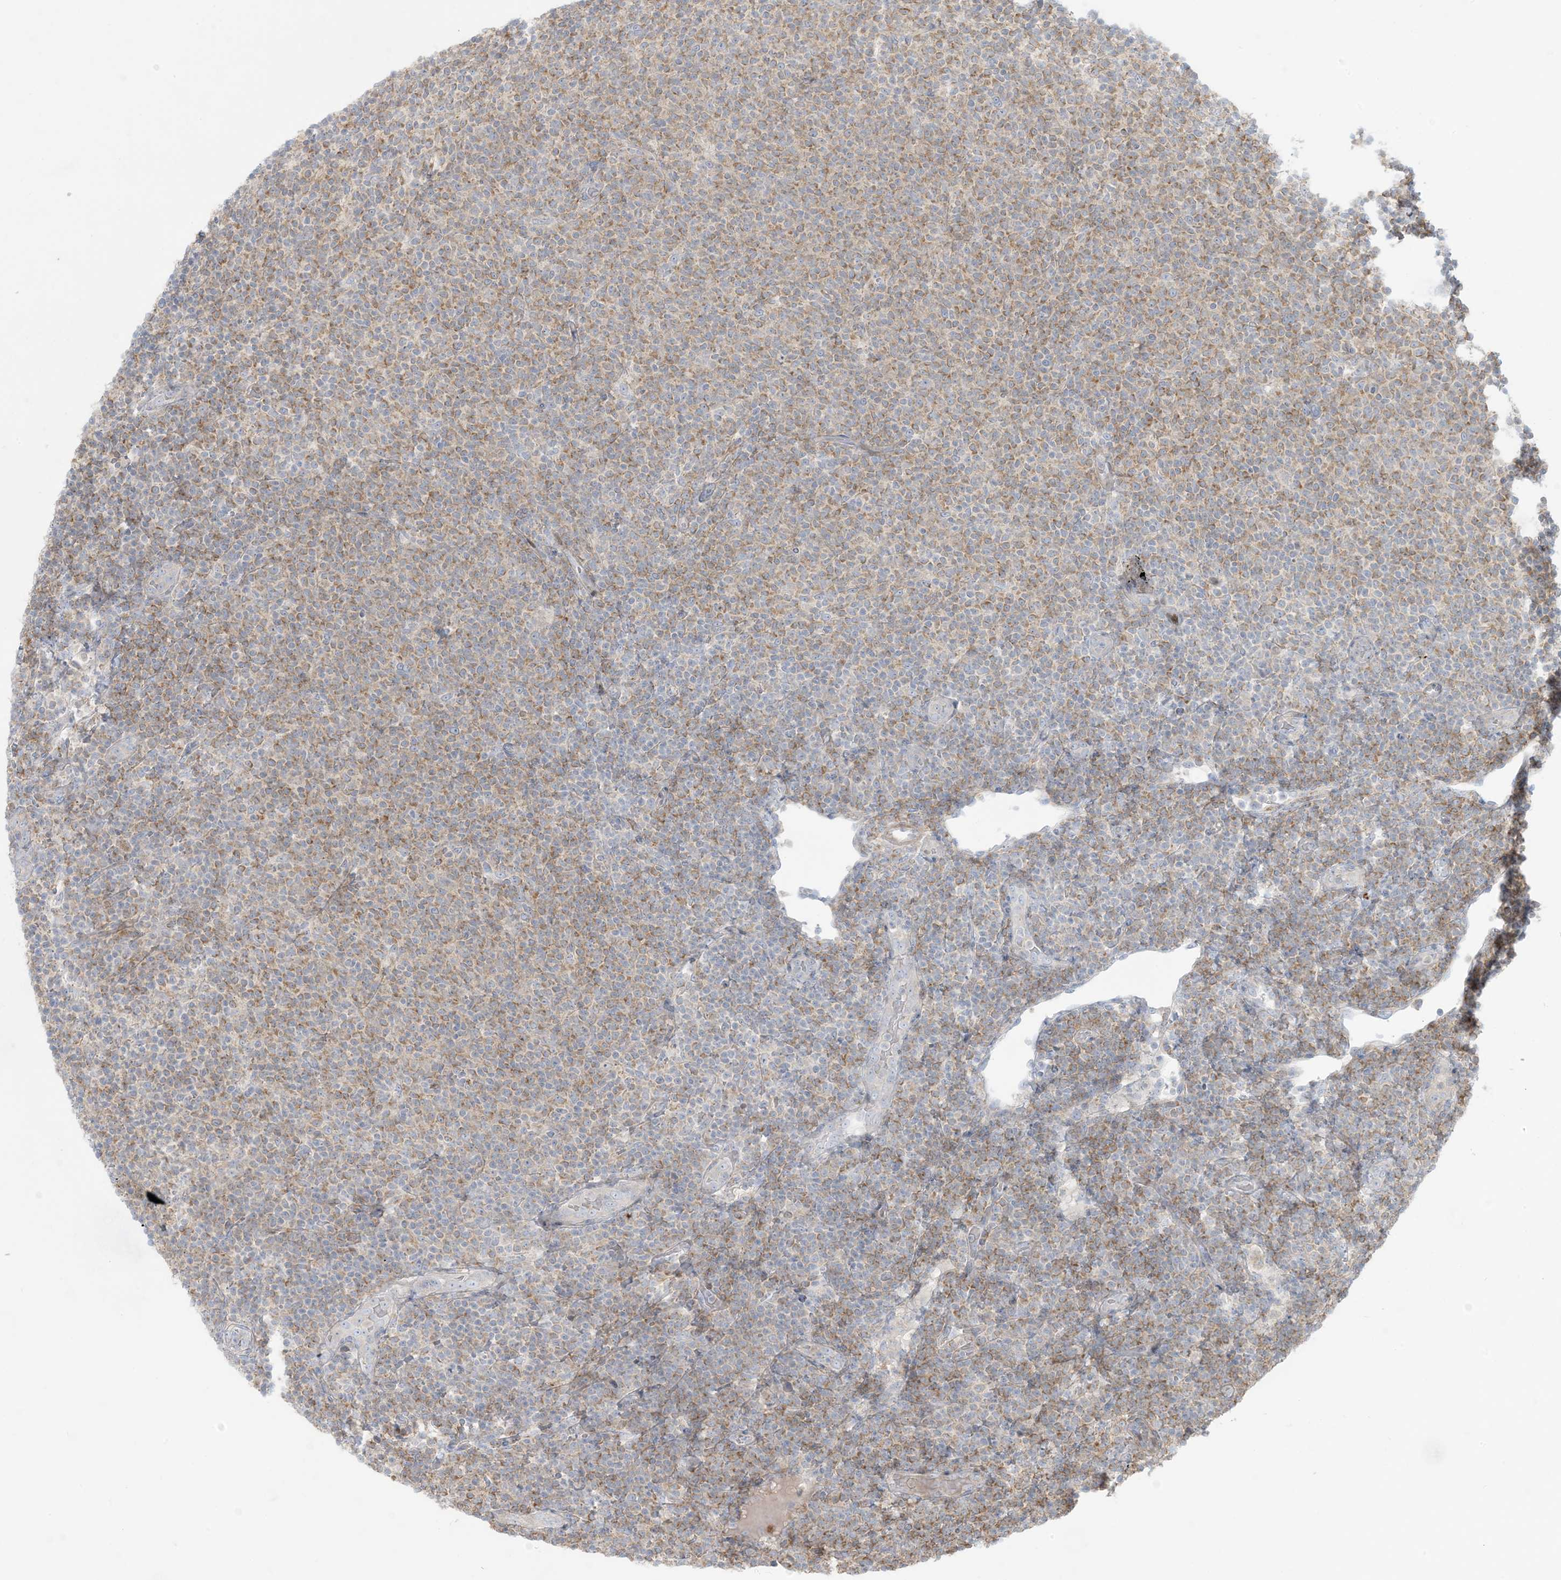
{"staining": {"intensity": "weak", "quantity": "25%-75%", "location": "cytoplasmic/membranous"}, "tissue": "lymphoma", "cell_type": "Tumor cells", "image_type": "cancer", "snomed": [{"axis": "morphology", "description": "Malignant lymphoma, non-Hodgkin's type, Low grade"}, {"axis": "topography", "description": "Lymph node"}], "caption": "Immunohistochemistry (IHC) image of neoplastic tissue: human lymphoma stained using immunohistochemistry shows low levels of weak protein expression localized specifically in the cytoplasmic/membranous of tumor cells, appearing as a cytoplasmic/membranous brown color.", "gene": "AFTPH", "patient": {"sex": "male", "age": 66}}